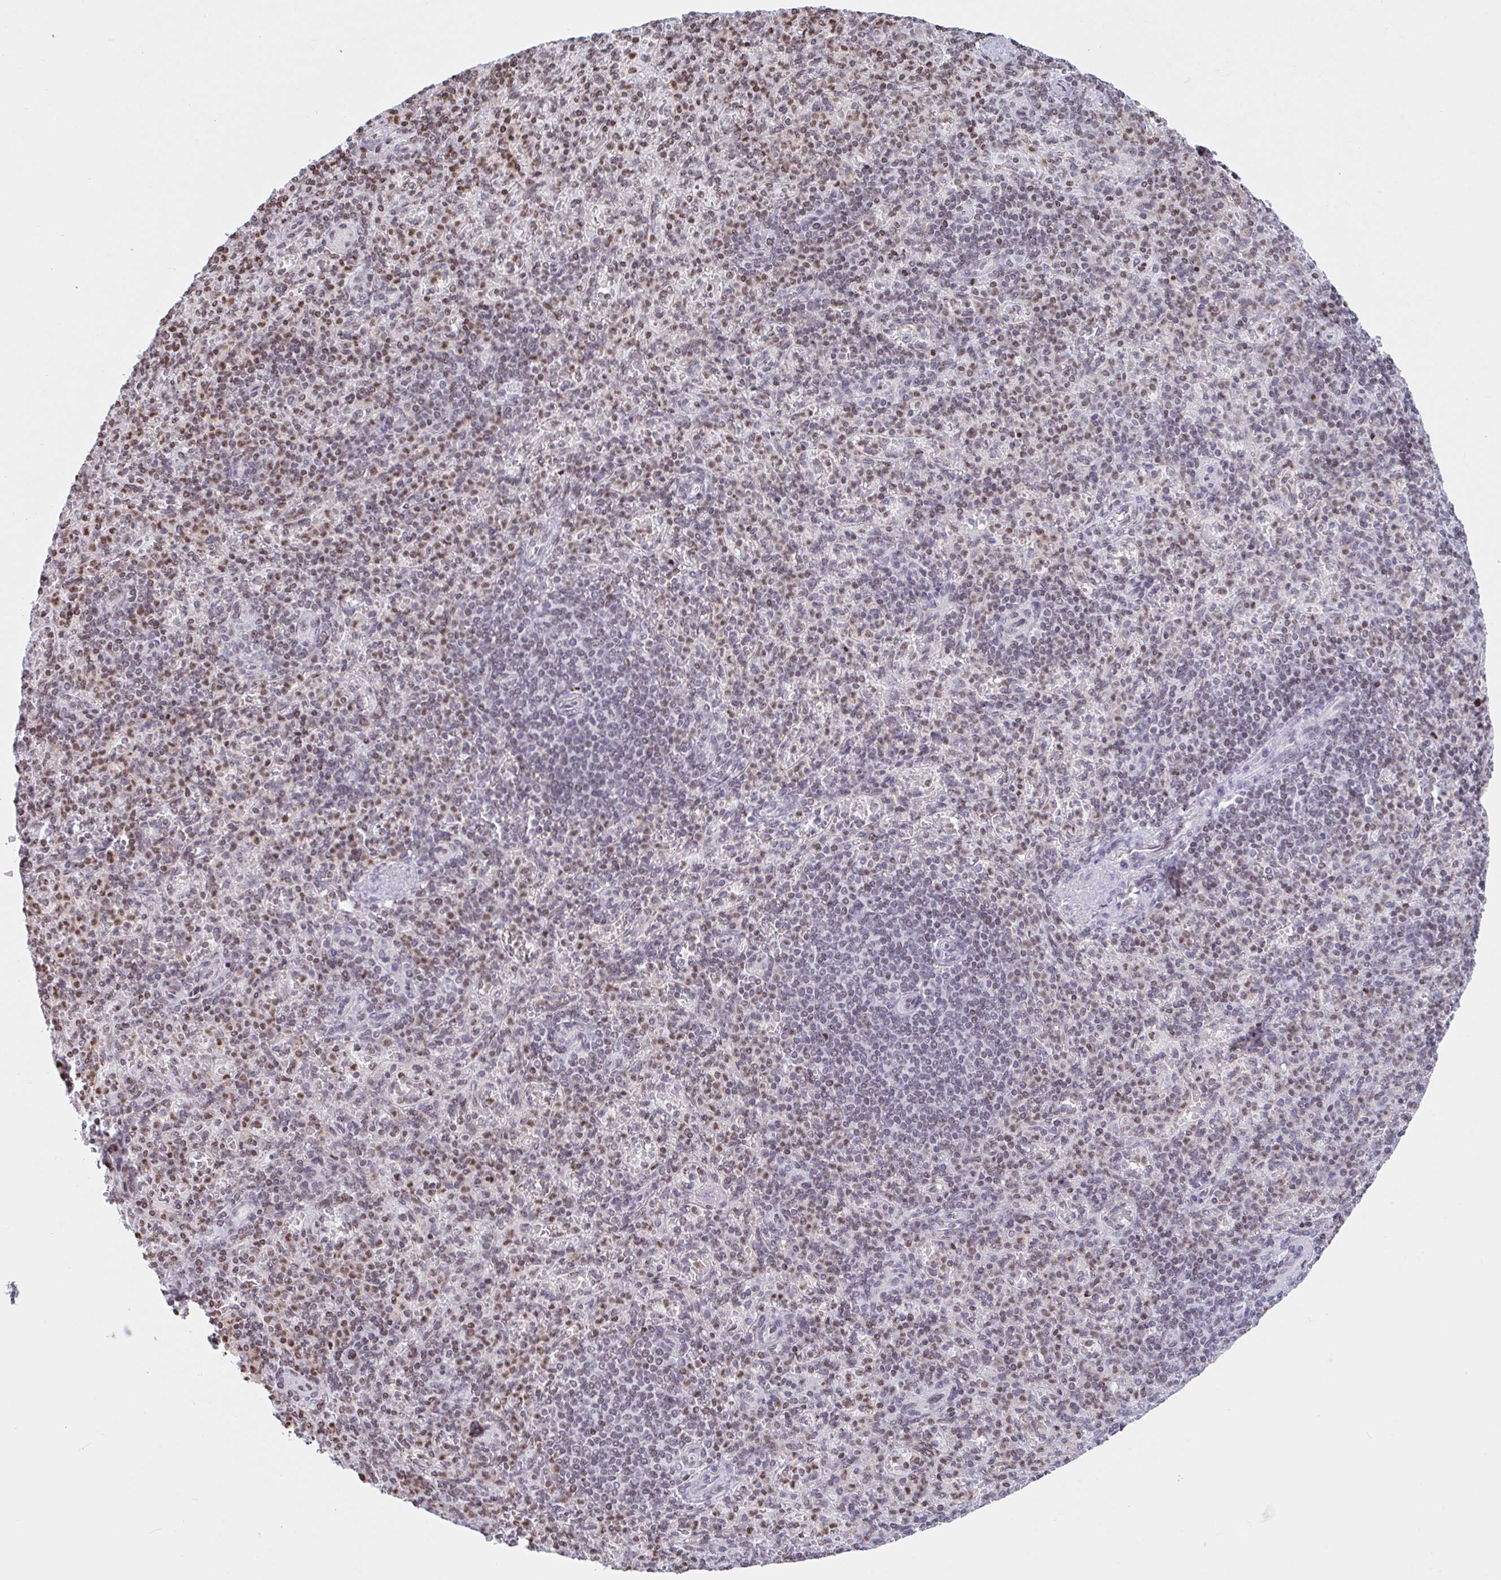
{"staining": {"intensity": "moderate", "quantity": ">75%", "location": "nuclear"}, "tissue": "spleen", "cell_type": "Cells in red pulp", "image_type": "normal", "snomed": [{"axis": "morphology", "description": "Normal tissue, NOS"}, {"axis": "topography", "description": "Spleen"}], "caption": "Benign spleen exhibits moderate nuclear positivity in about >75% of cells in red pulp.", "gene": "NOL6", "patient": {"sex": "female", "age": 74}}